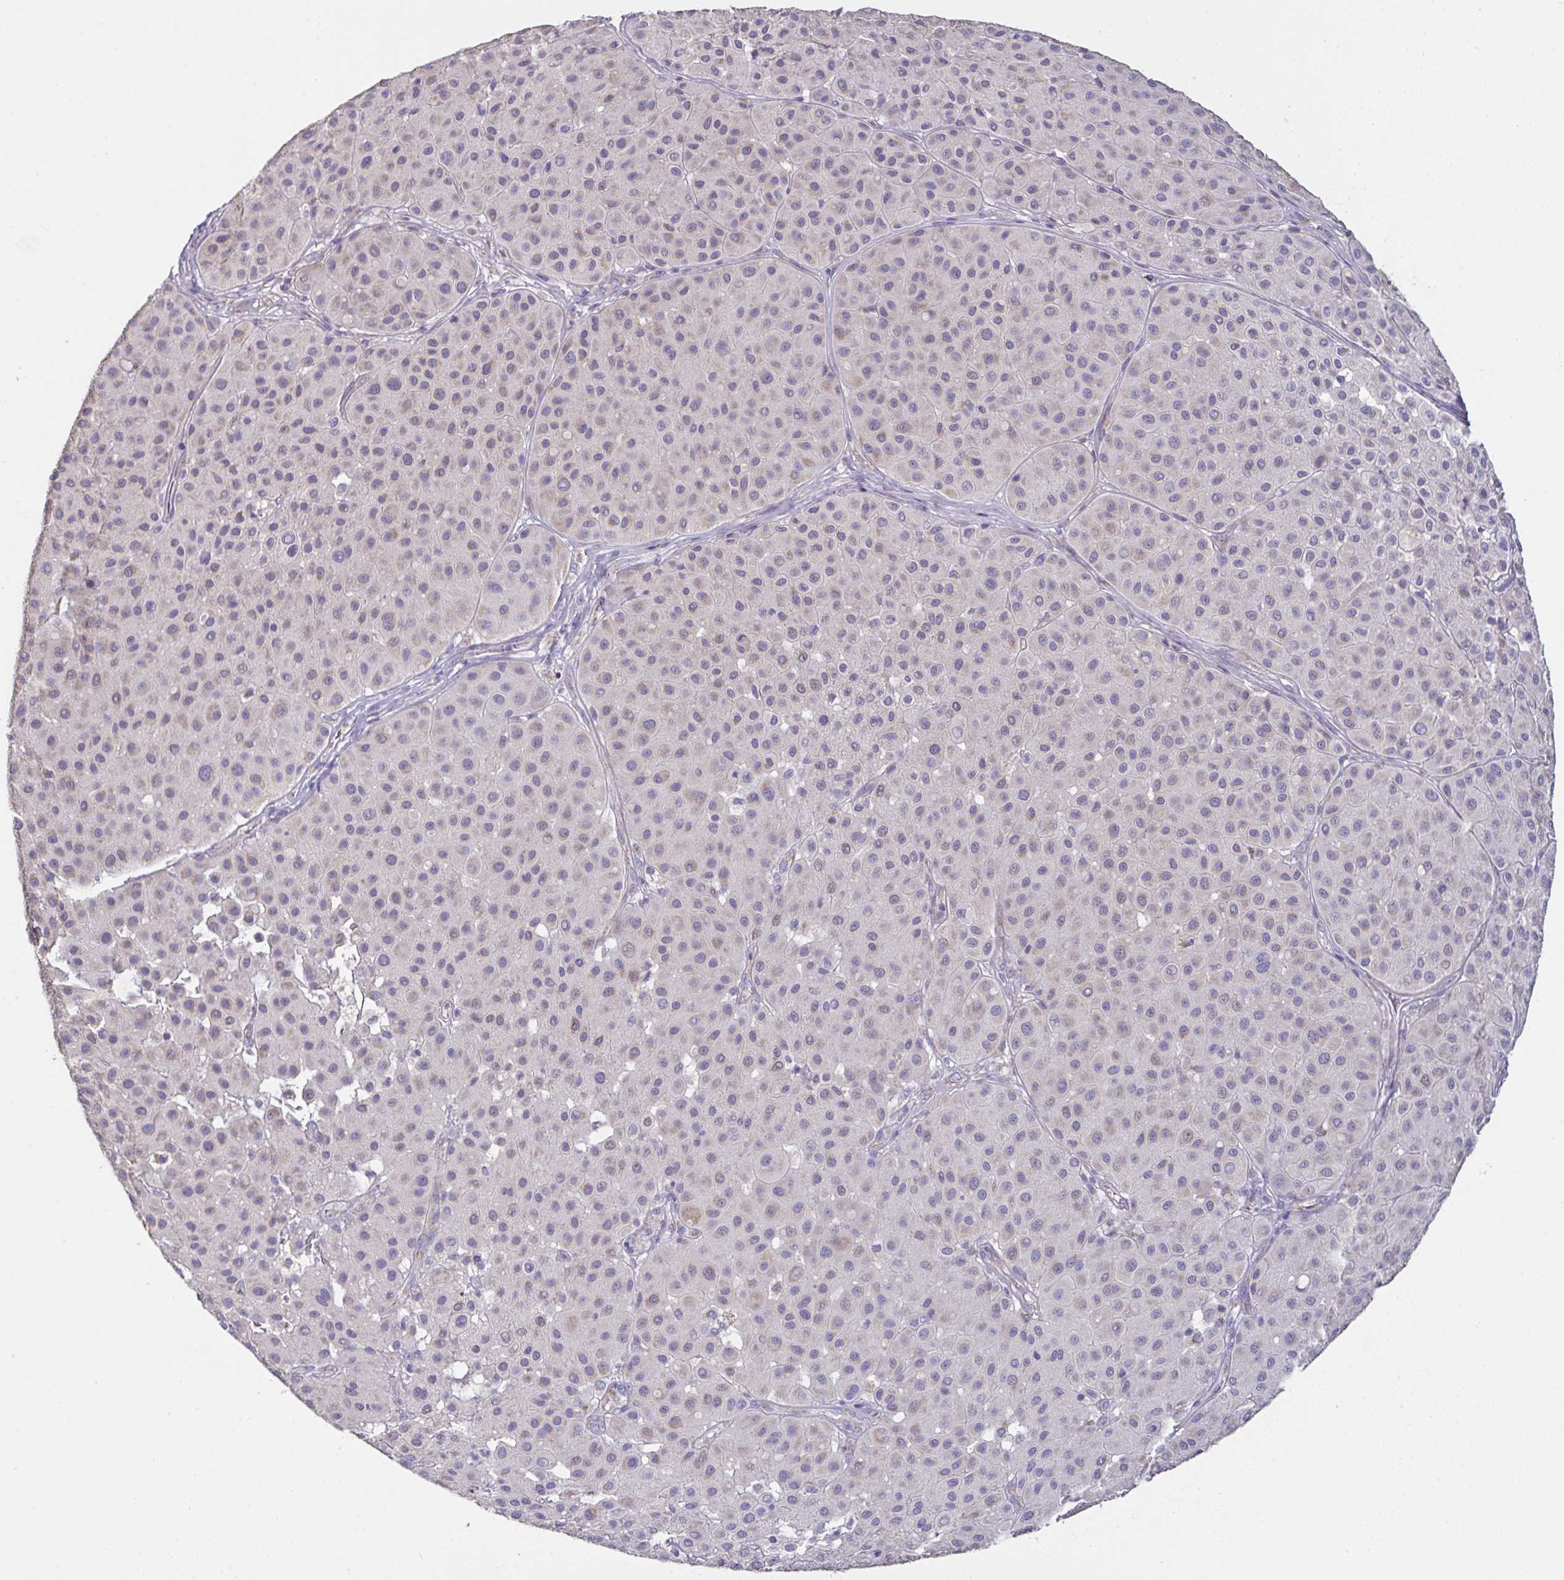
{"staining": {"intensity": "negative", "quantity": "none", "location": "none"}, "tissue": "melanoma", "cell_type": "Tumor cells", "image_type": "cancer", "snomed": [{"axis": "morphology", "description": "Malignant melanoma, Metastatic site"}, {"axis": "topography", "description": "Smooth muscle"}], "caption": "Tumor cells are negative for protein expression in human melanoma. The staining was performed using DAB to visualize the protein expression in brown, while the nuclei were stained in blue with hematoxylin (Magnification: 20x).", "gene": "DOK7", "patient": {"sex": "male", "age": 41}}